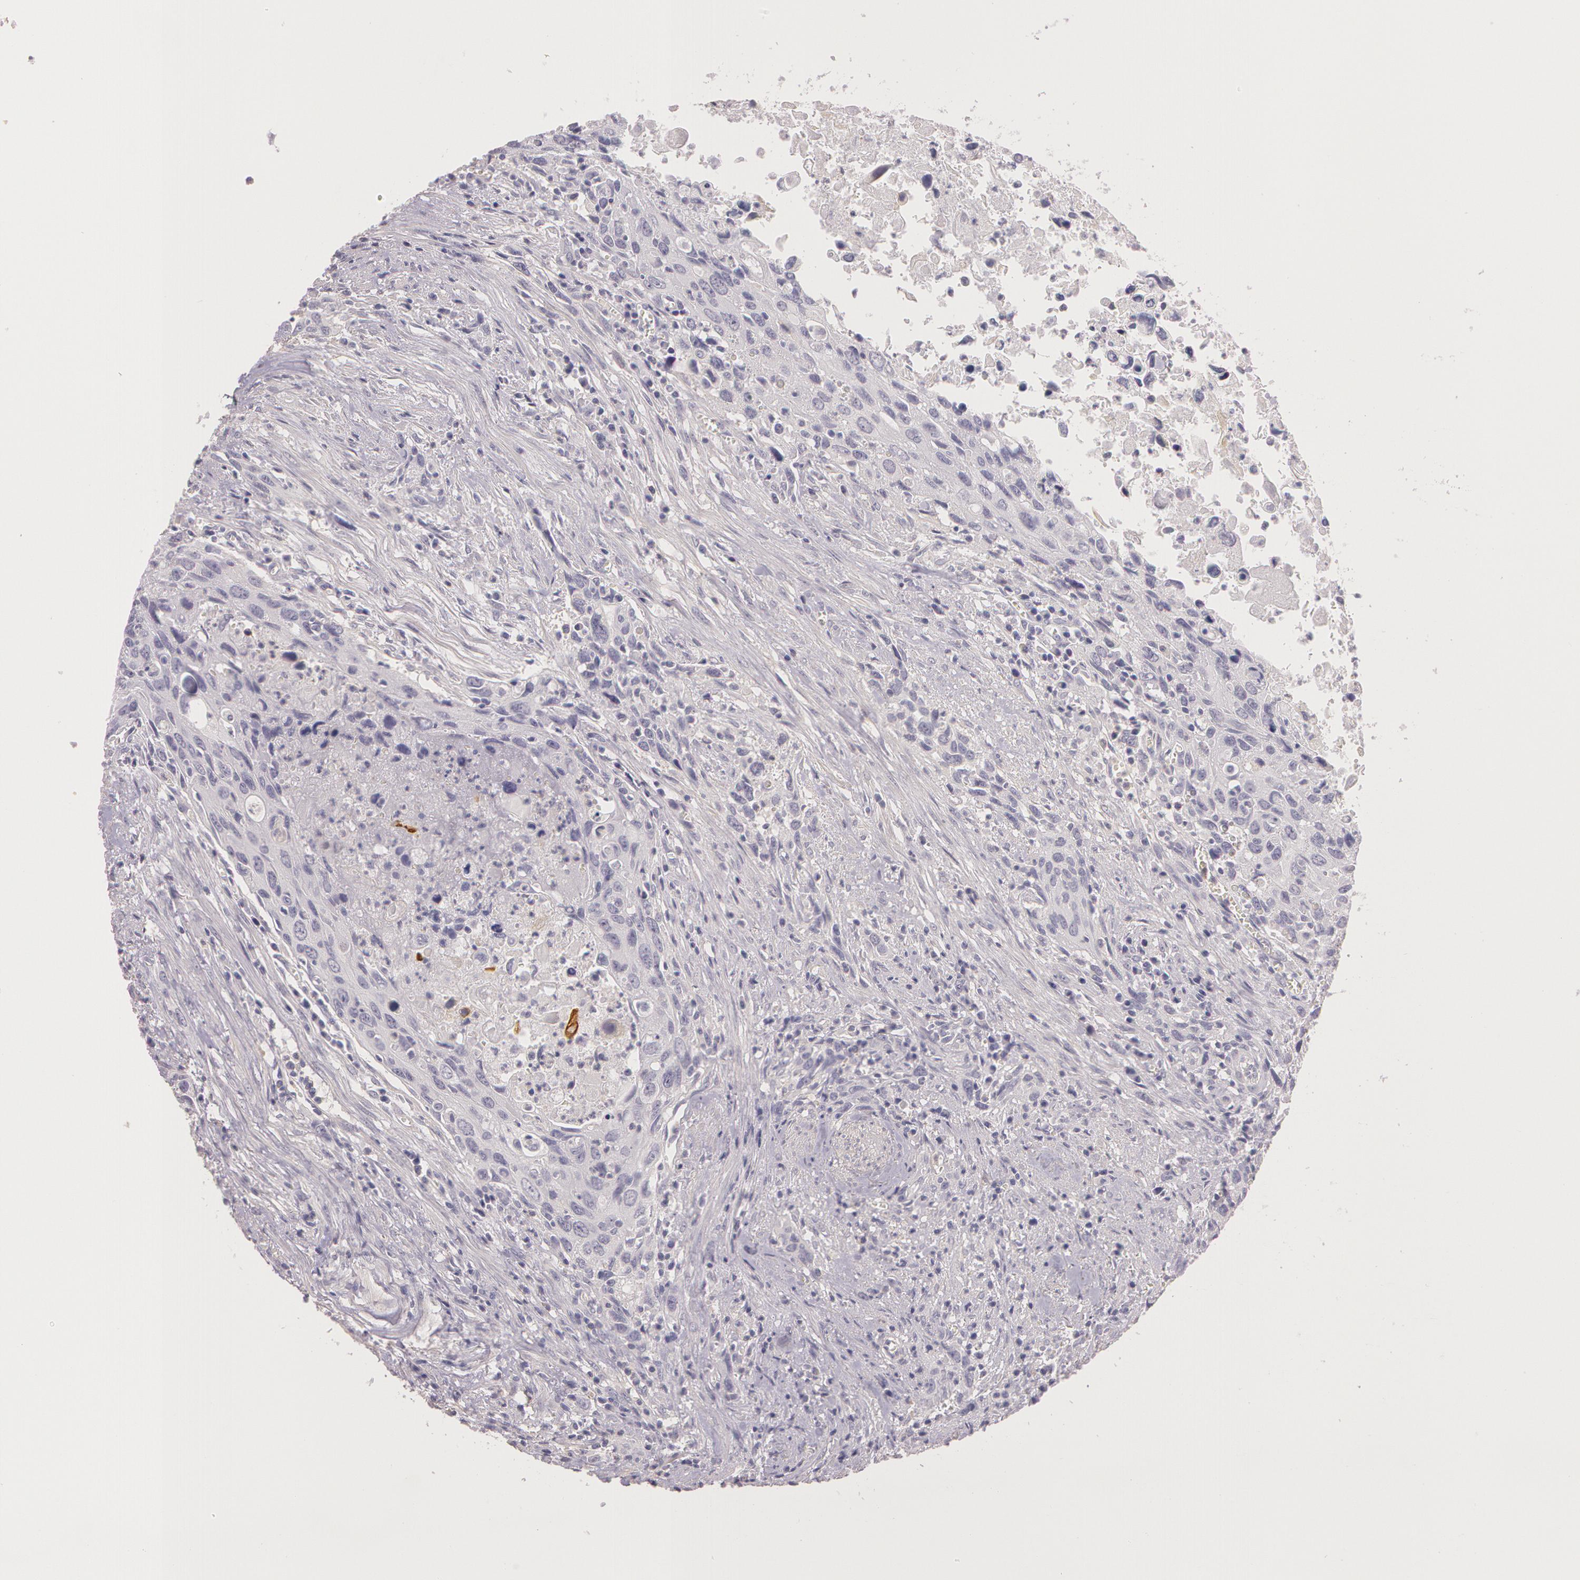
{"staining": {"intensity": "negative", "quantity": "none", "location": "none"}, "tissue": "urothelial cancer", "cell_type": "Tumor cells", "image_type": "cancer", "snomed": [{"axis": "morphology", "description": "Urothelial carcinoma, High grade"}, {"axis": "topography", "description": "Urinary bladder"}], "caption": "A high-resolution histopathology image shows immunohistochemistry staining of high-grade urothelial carcinoma, which demonstrates no significant positivity in tumor cells.", "gene": "G2E3", "patient": {"sex": "male", "age": 71}}